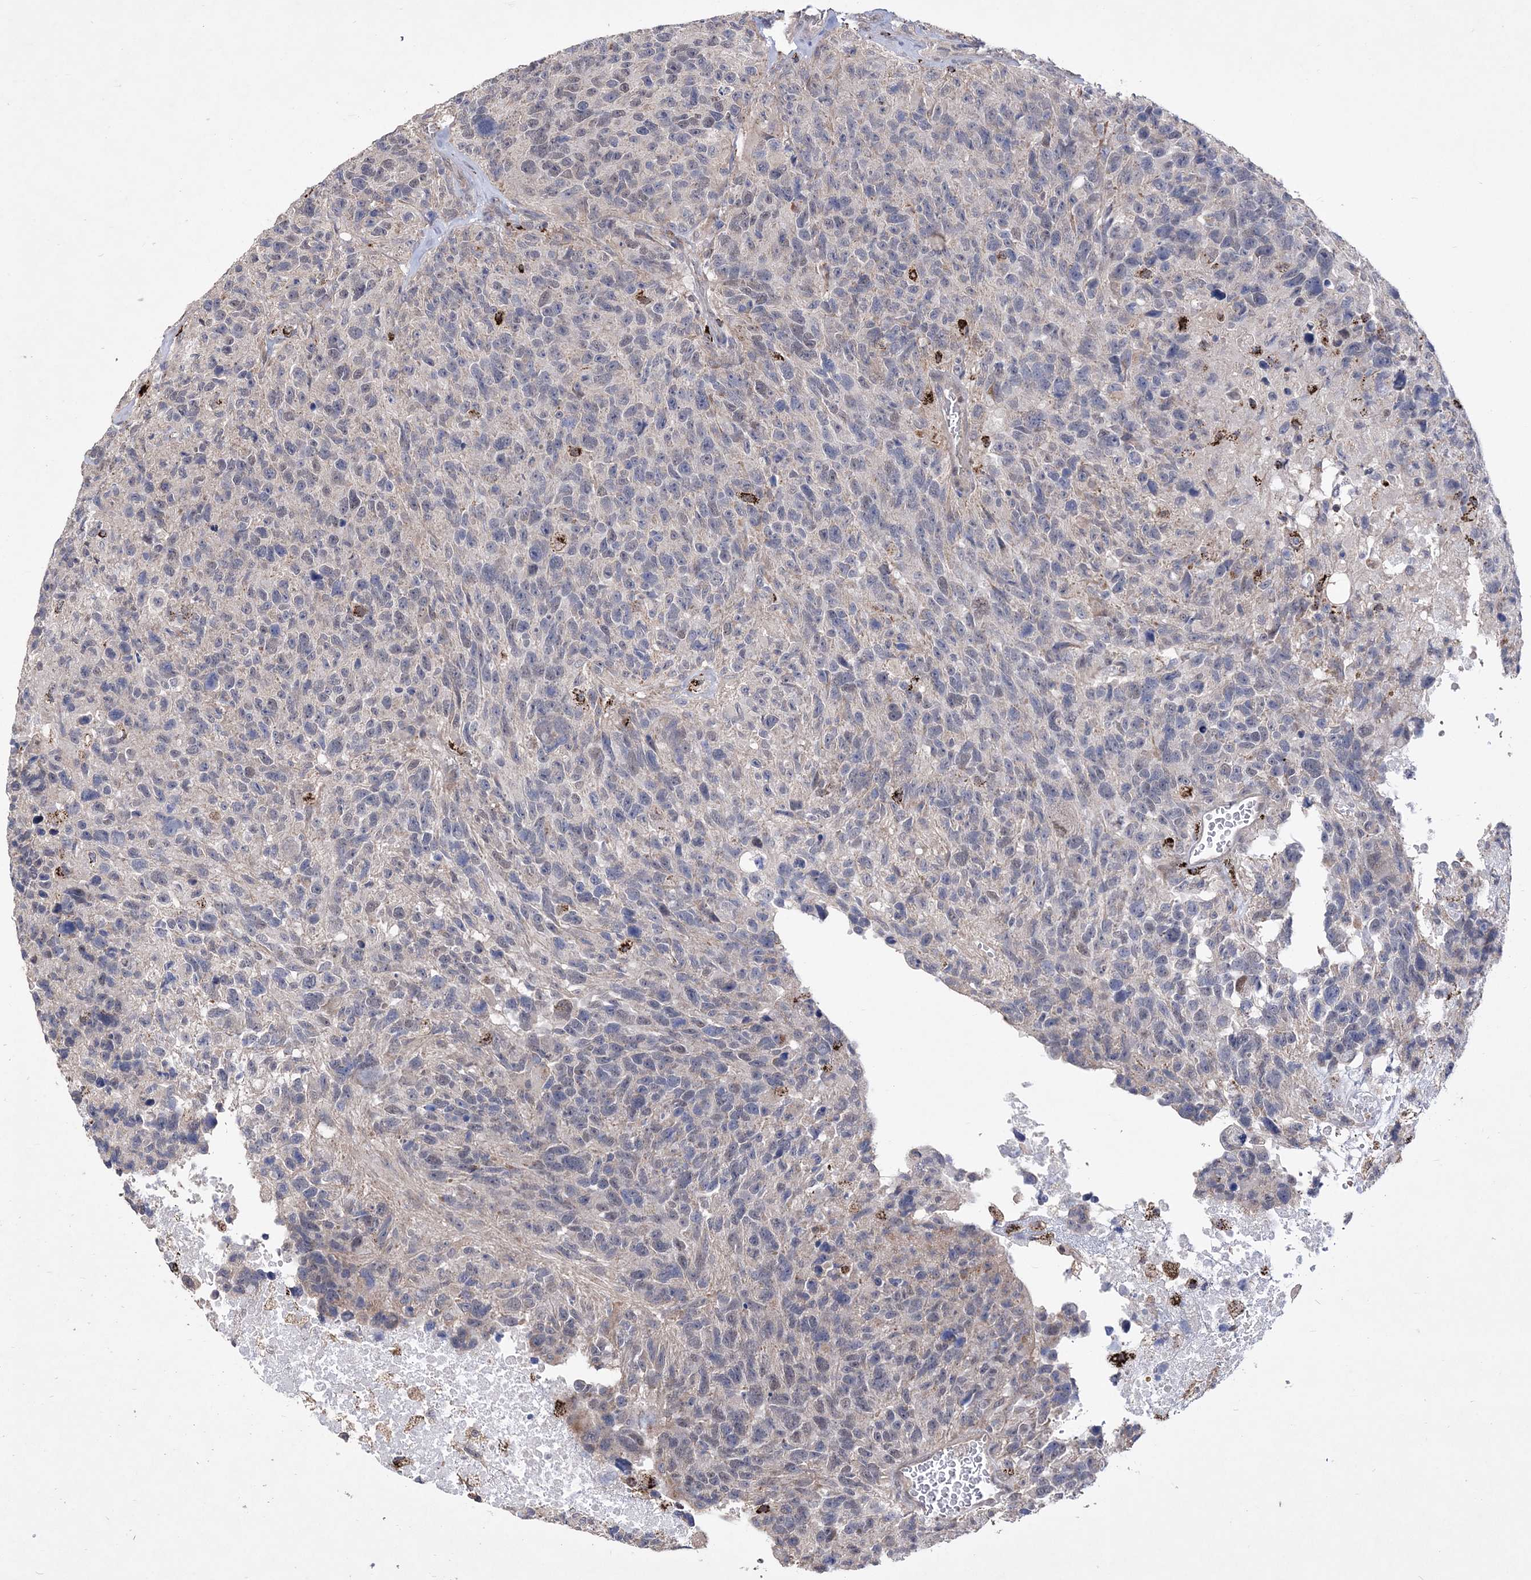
{"staining": {"intensity": "negative", "quantity": "none", "location": "none"}, "tissue": "glioma", "cell_type": "Tumor cells", "image_type": "cancer", "snomed": [{"axis": "morphology", "description": "Glioma, malignant, High grade"}, {"axis": "topography", "description": "Brain"}], "caption": "An image of human glioma is negative for staining in tumor cells.", "gene": "BOD1L1", "patient": {"sex": "male", "age": 69}}